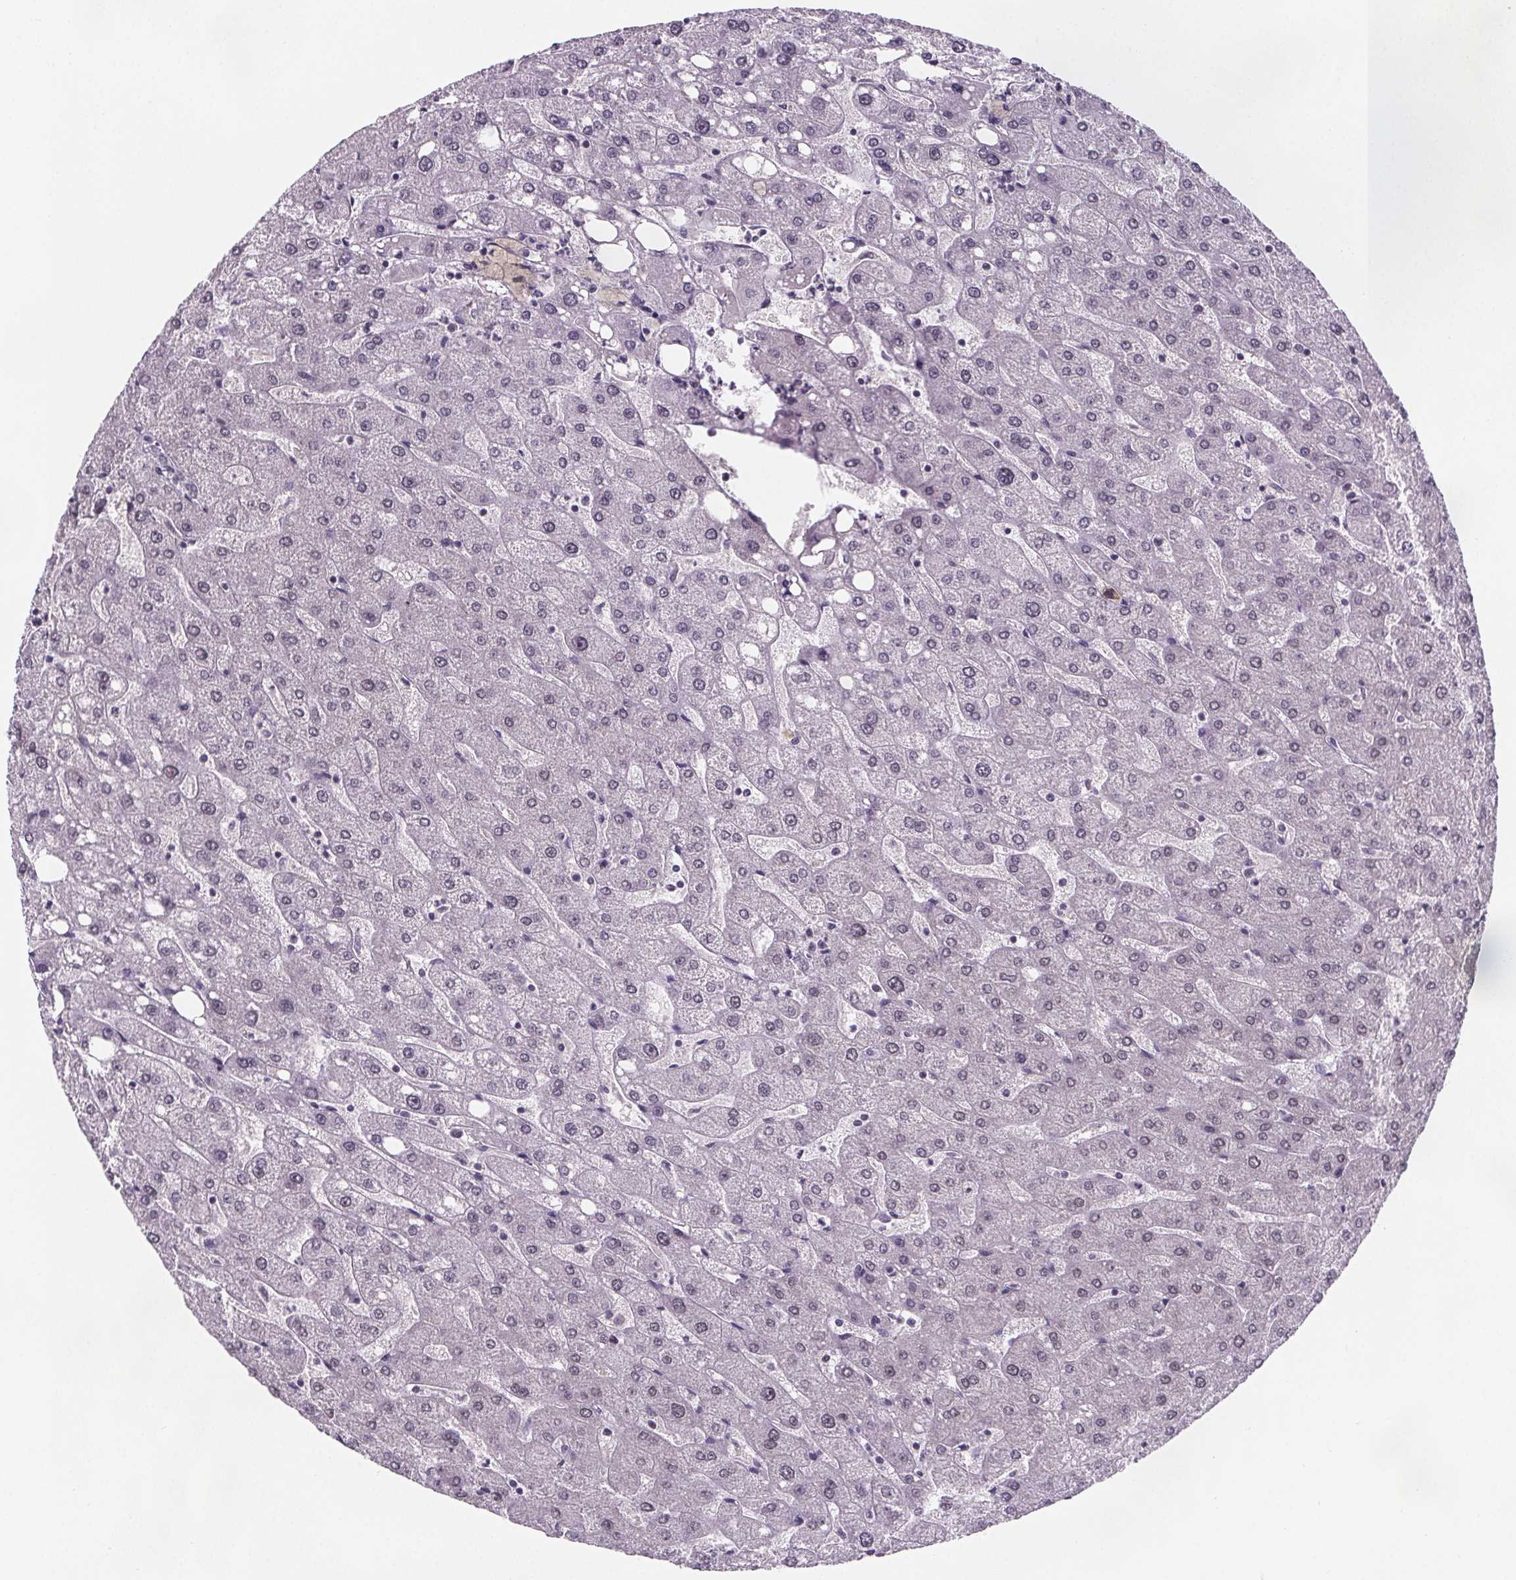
{"staining": {"intensity": "weak", "quantity": "<25%", "location": "nuclear"}, "tissue": "liver", "cell_type": "Cholangiocytes", "image_type": "normal", "snomed": [{"axis": "morphology", "description": "Normal tissue, NOS"}, {"axis": "topography", "description": "Liver"}], "caption": "Immunohistochemistry histopathology image of unremarkable liver: human liver stained with DAB displays no significant protein expression in cholangiocytes. Brightfield microscopy of immunohistochemistry stained with DAB (3,3'-diaminobenzidine) (brown) and hematoxylin (blue), captured at high magnification.", "gene": "ZNF572", "patient": {"sex": "male", "age": 67}}